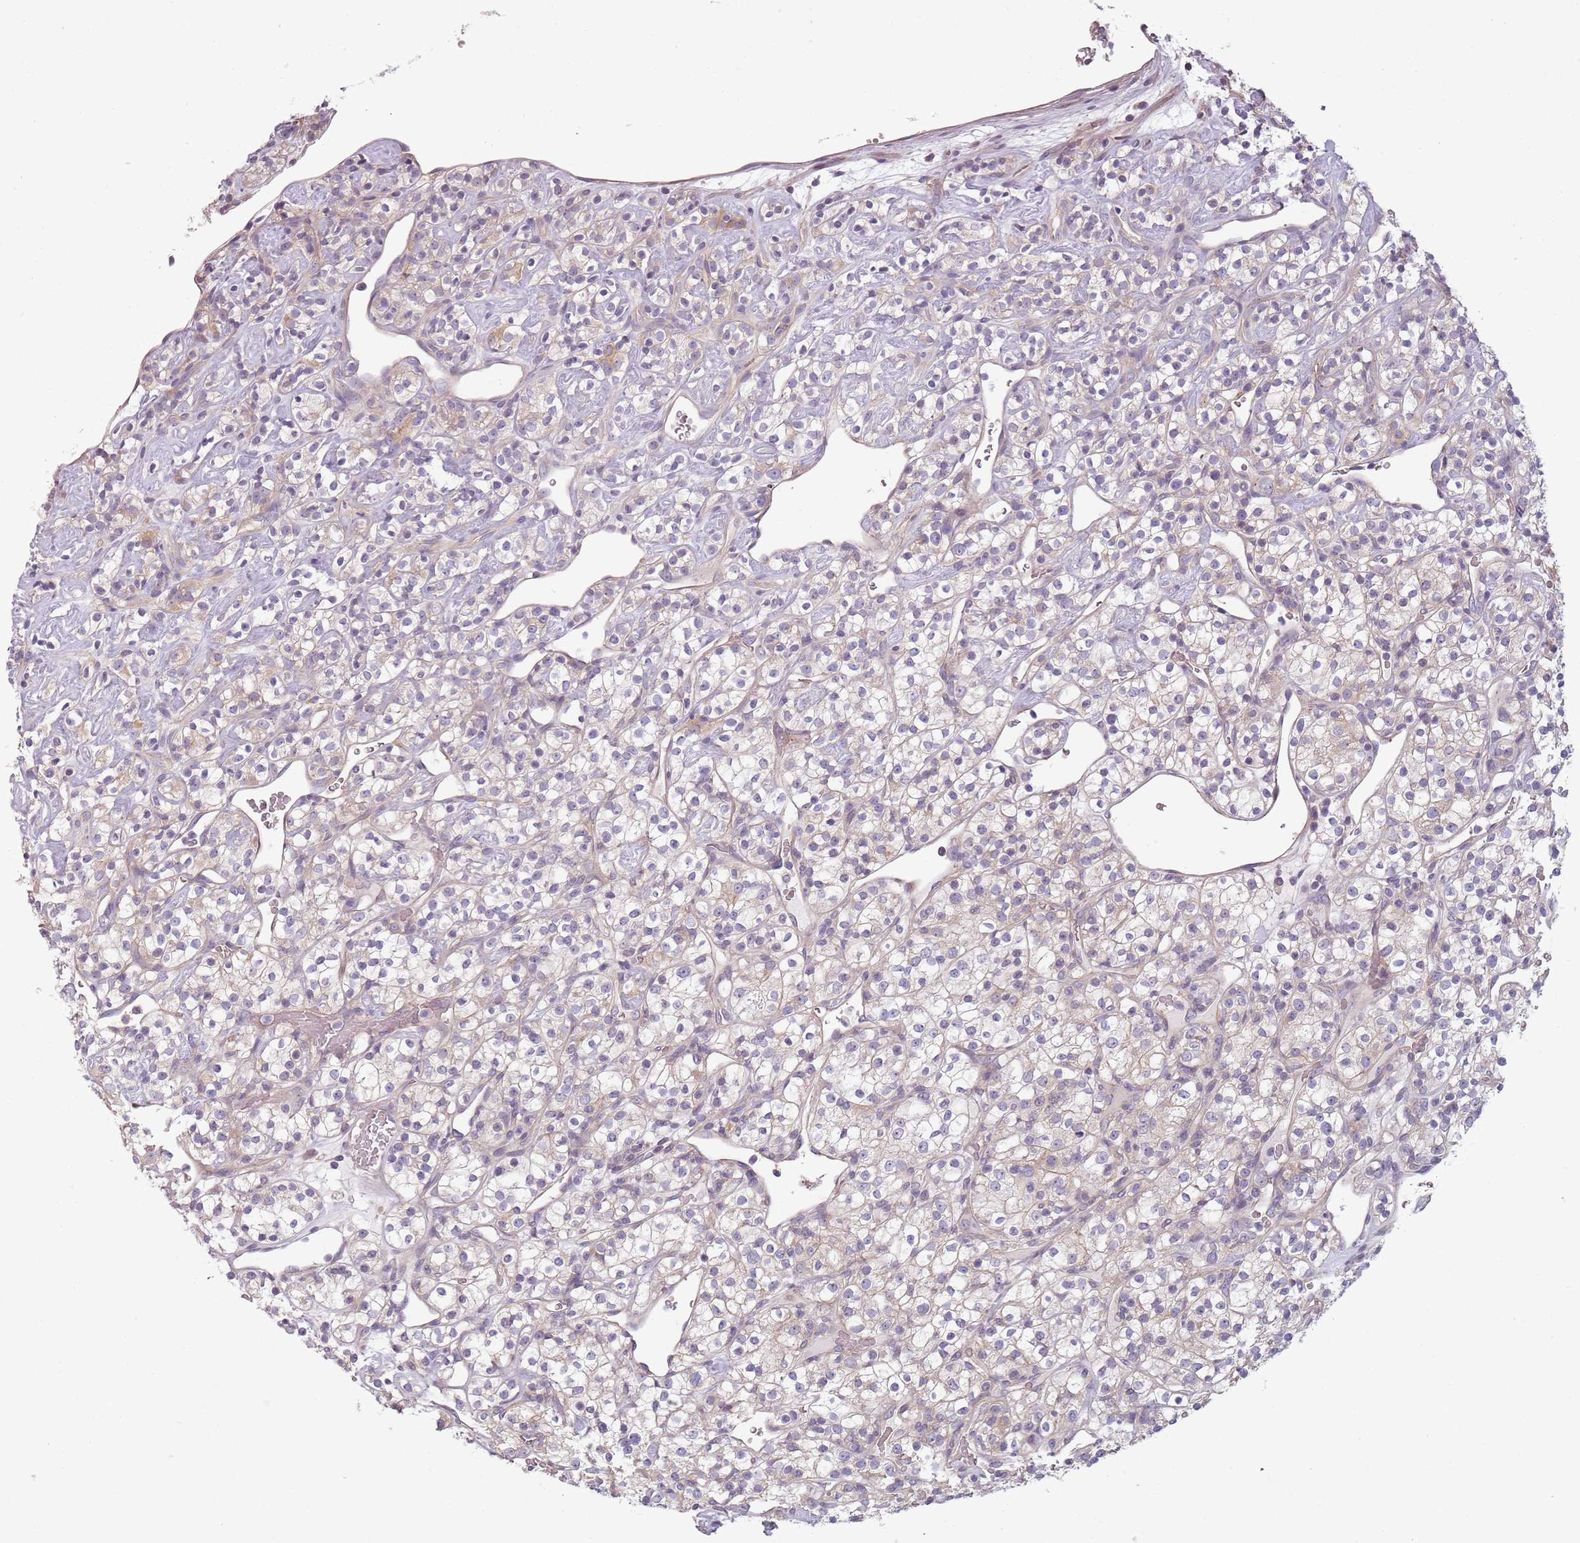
{"staining": {"intensity": "negative", "quantity": "none", "location": "none"}, "tissue": "renal cancer", "cell_type": "Tumor cells", "image_type": "cancer", "snomed": [{"axis": "morphology", "description": "Adenocarcinoma, NOS"}, {"axis": "topography", "description": "Kidney"}], "caption": "This is an immunohistochemistry (IHC) photomicrograph of renal adenocarcinoma. There is no expression in tumor cells.", "gene": "TLCD2", "patient": {"sex": "male", "age": 77}}